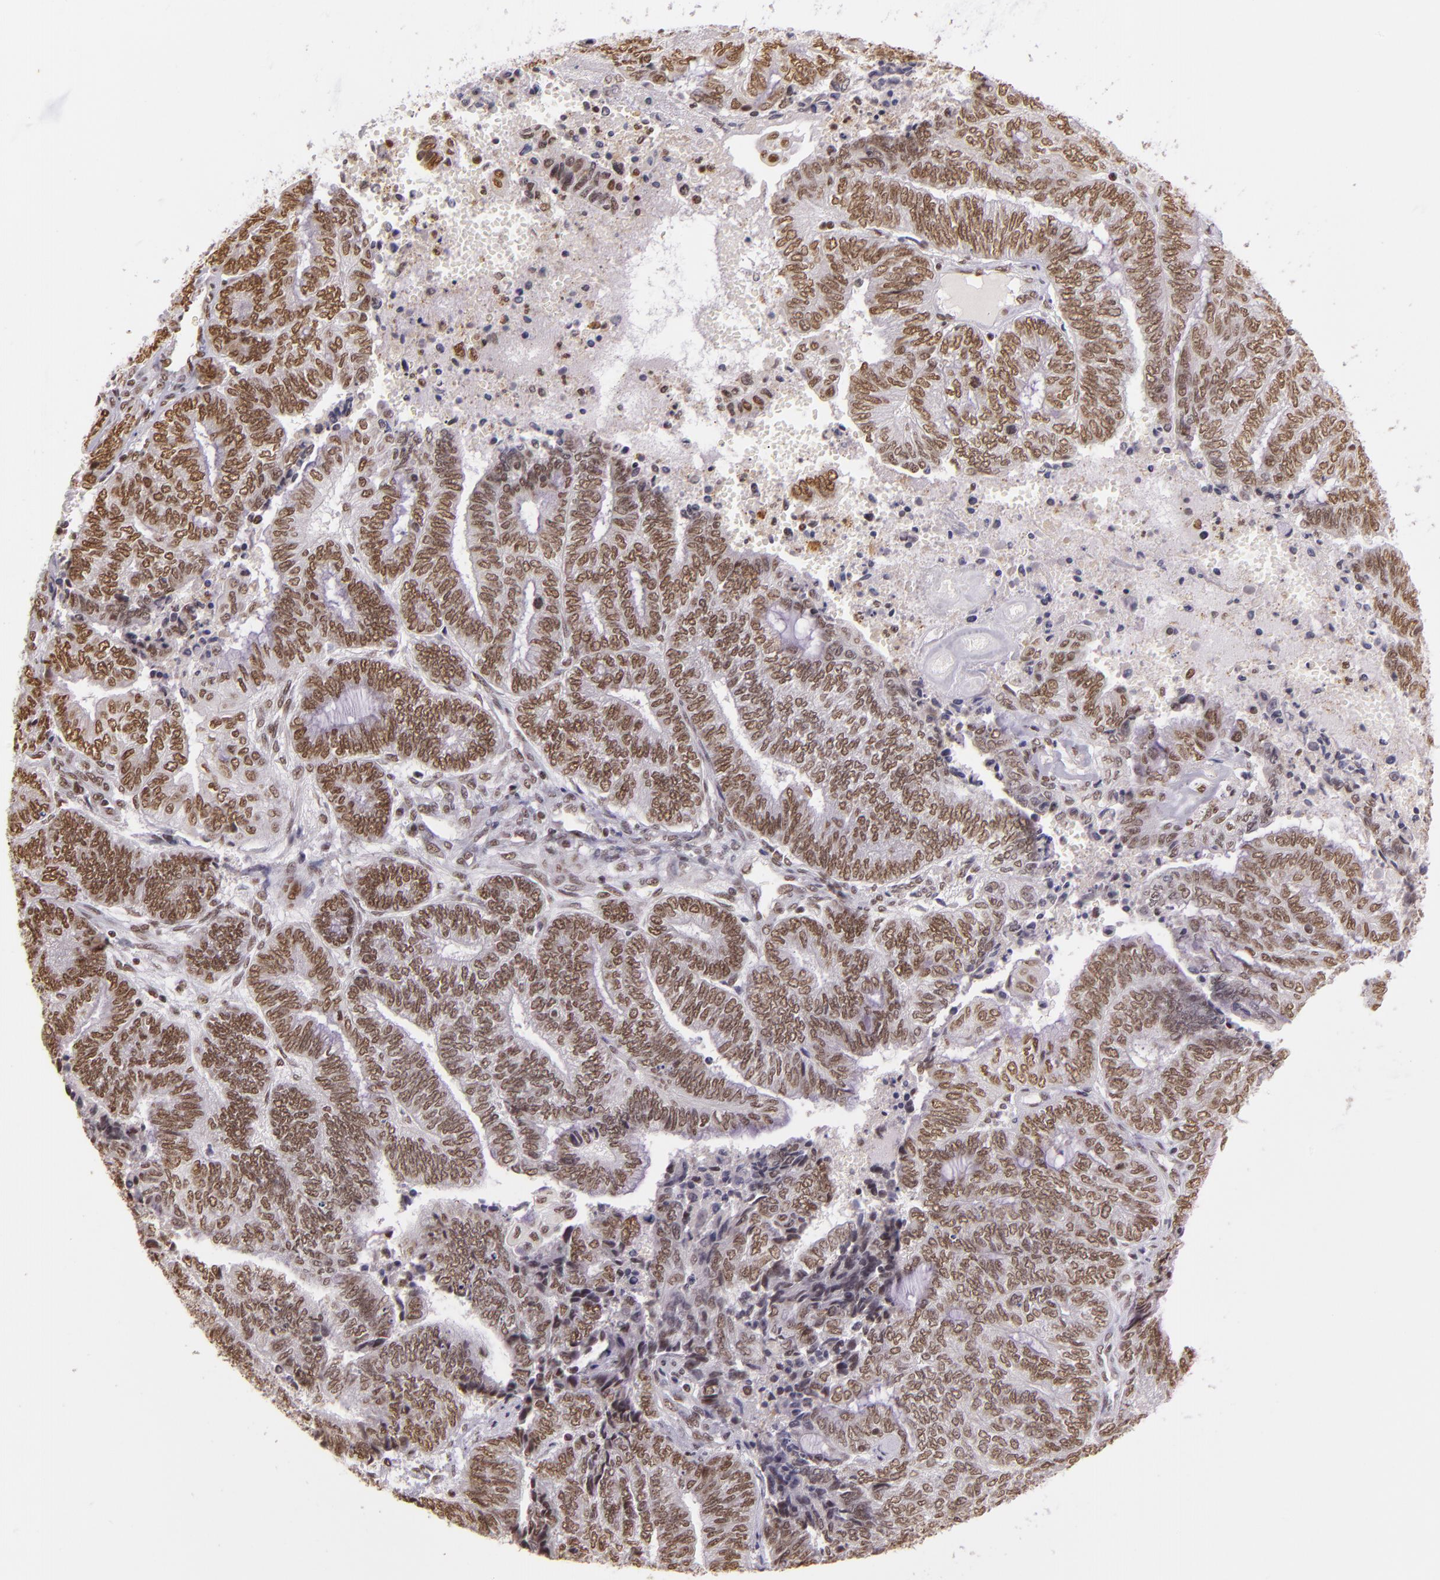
{"staining": {"intensity": "moderate", "quantity": ">75%", "location": "nuclear"}, "tissue": "endometrial cancer", "cell_type": "Tumor cells", "image_type": "cancer", "snomed": [{"axis": "morphology", "description": "Adenocarcinoma, NOS"}, {"axis": "topography", "description": "Uterus"}, {"axis": "topography", "description": "Endometrium"}], "caption": "Human endometrial adenocarcinoma stained with a brown dye shows moderate nuclear positive positivity in about >75% of tumor cells.", "gene": "USF1", "patient": {"sex": "female", "age": 70}}